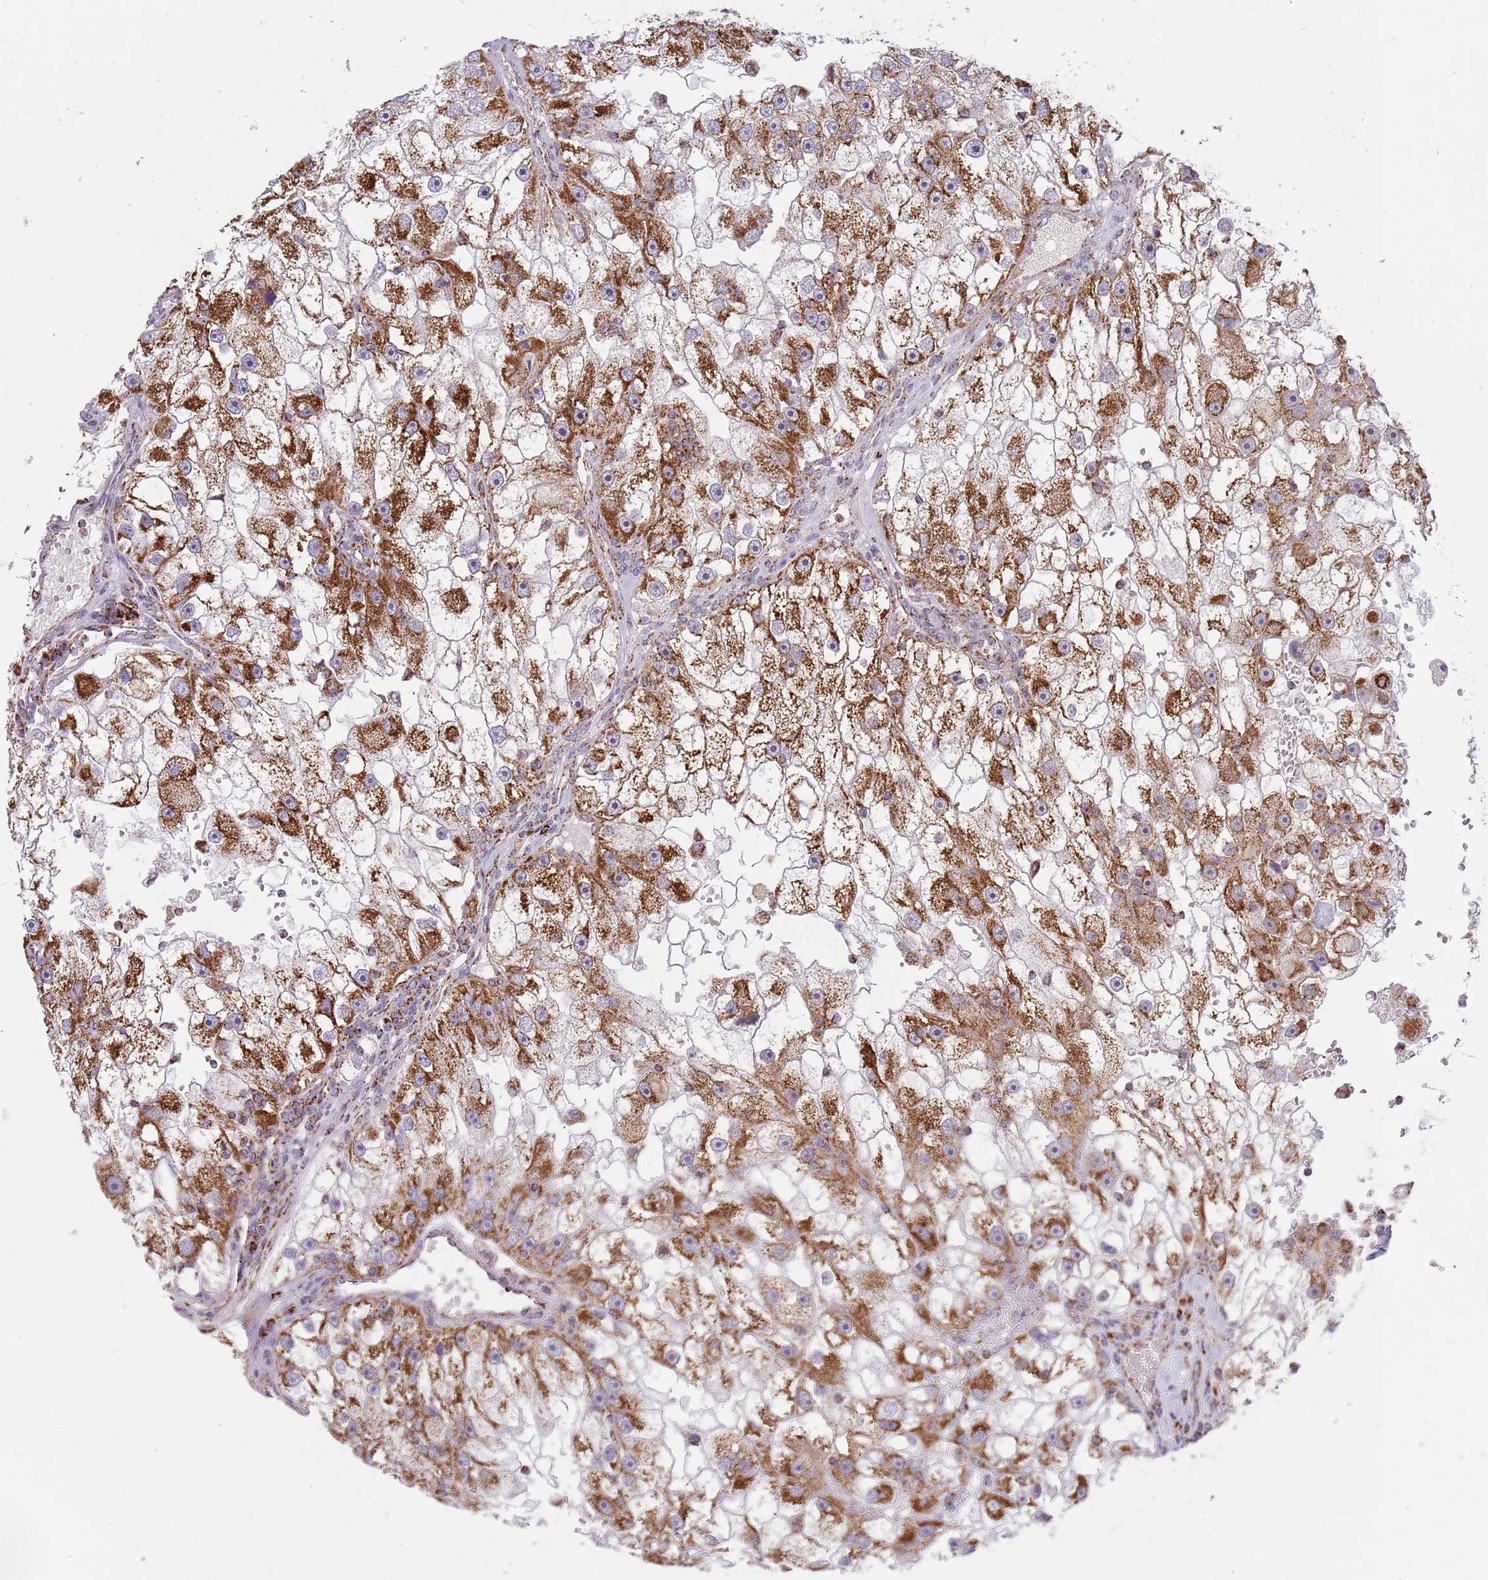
{"staining": {"intensity": "strong", "quantity": ">75%", "location": "cytoplasmic/membranous"}, "tissue": "renal cancer", "cell_type": "Tumor cells", "image_type": "cancer", "snomed": [{"axis": "morphology", "description": "Adenocarcinoma, NOS"}, {"axis": "topography", "description": "Kidney"}], "caption": "IHC staining of adenocarcinoma (renal), which shows high levels of strong cytoplasmic/membranous expression in about >75% of tumor cells indicating strong cytoplasmic/membranous protein staining. The staining was performed using DAB (3,3'-diaminobenzidine) (brown) for protein detection and nuclei were counterstained in hematoxylin (blue).", "gene": "LHX6", "patient": {"sex": "male", "age": 63}}